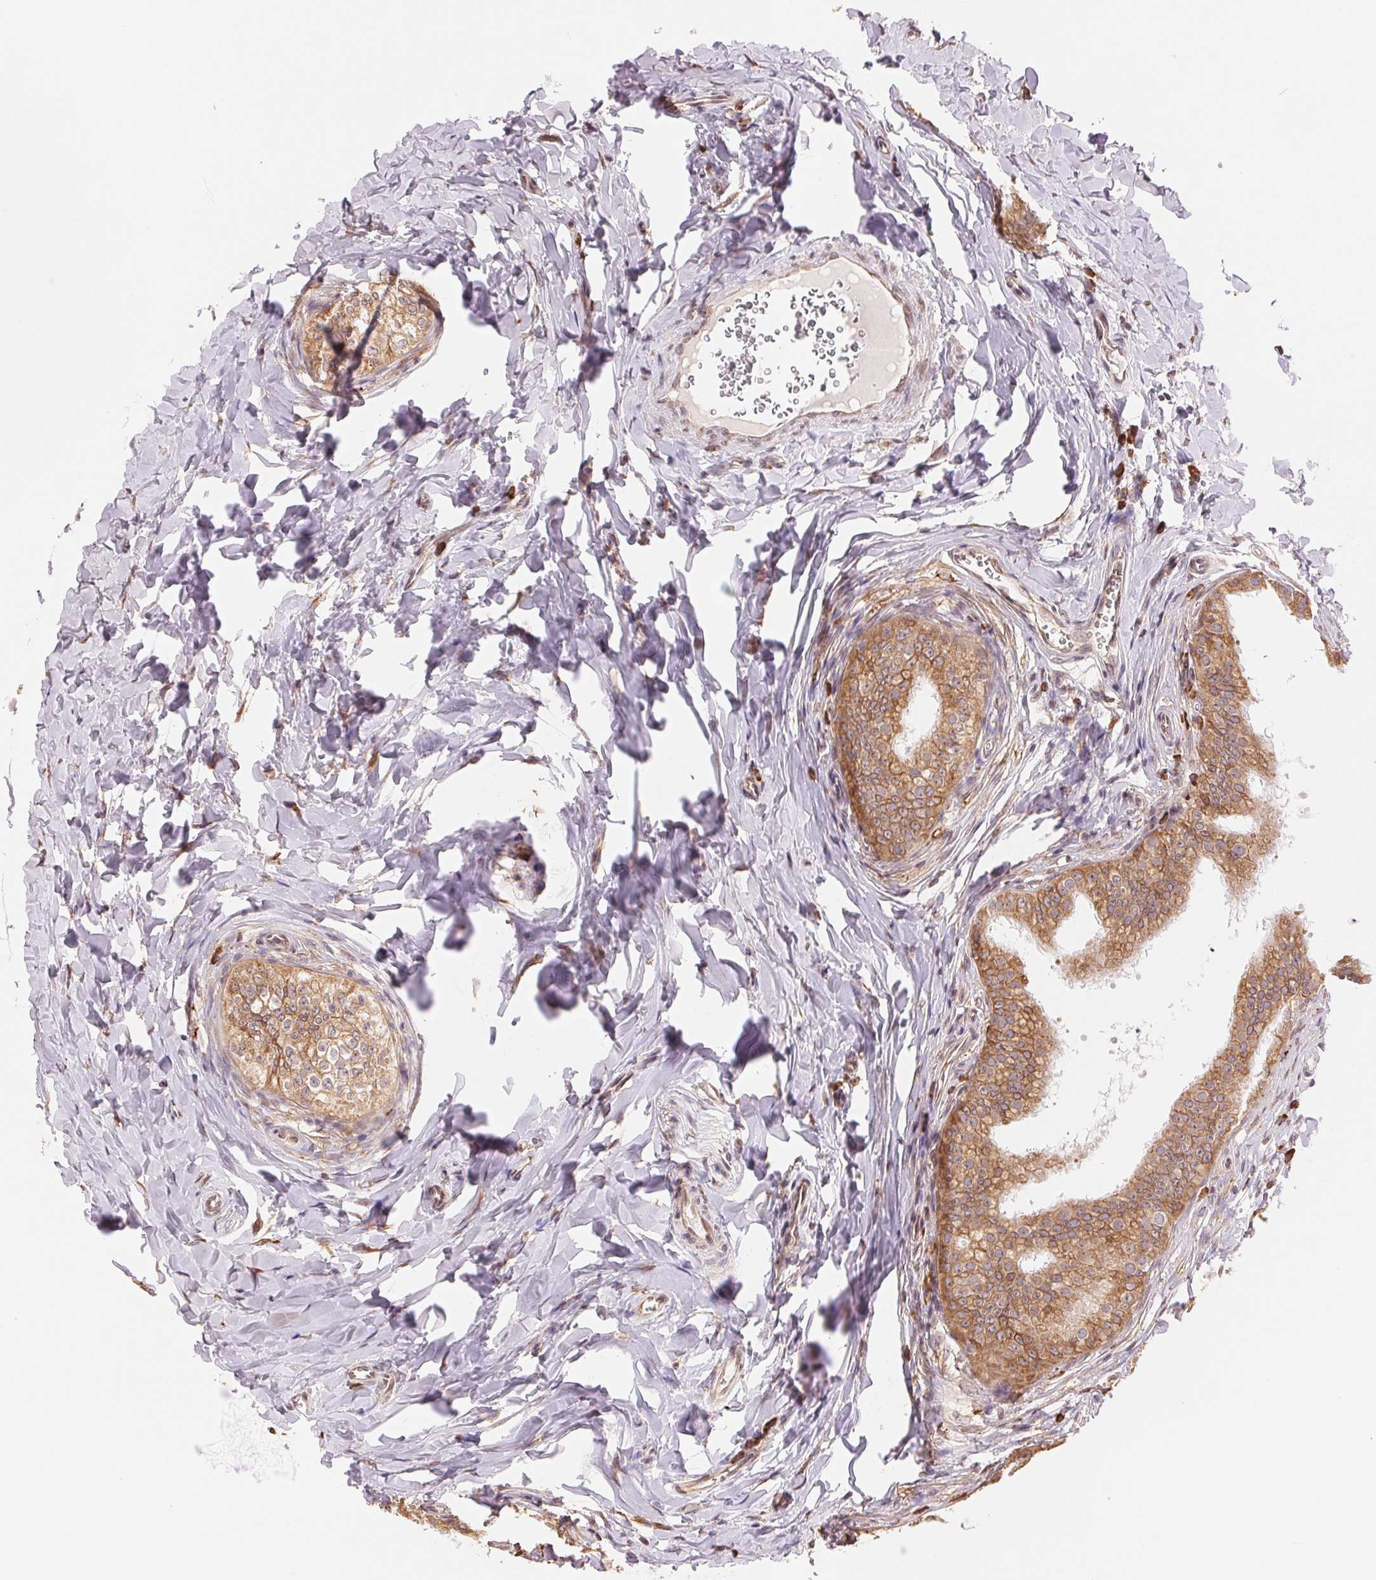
{"staining": {"intensity": "strong", "quantity": ">75%", "location": "cytoplasmic/membranous"}, "tissue": "epididymis", "cell_type": "Glandular cells", "image_type": "normal", "snomed": [{"axis": "morphology", "description": "Normal tissue, NOS"}, {"axis": "topography", "description": "Epididymis"}], "caption": "Immunohistochemical staining of benign human epididymis displays strong cytoplasmic/membranous protein staining in about >75% of glandular cells.", "gene": "RPN1", "patient": {"sex": "male", "age": 24}}